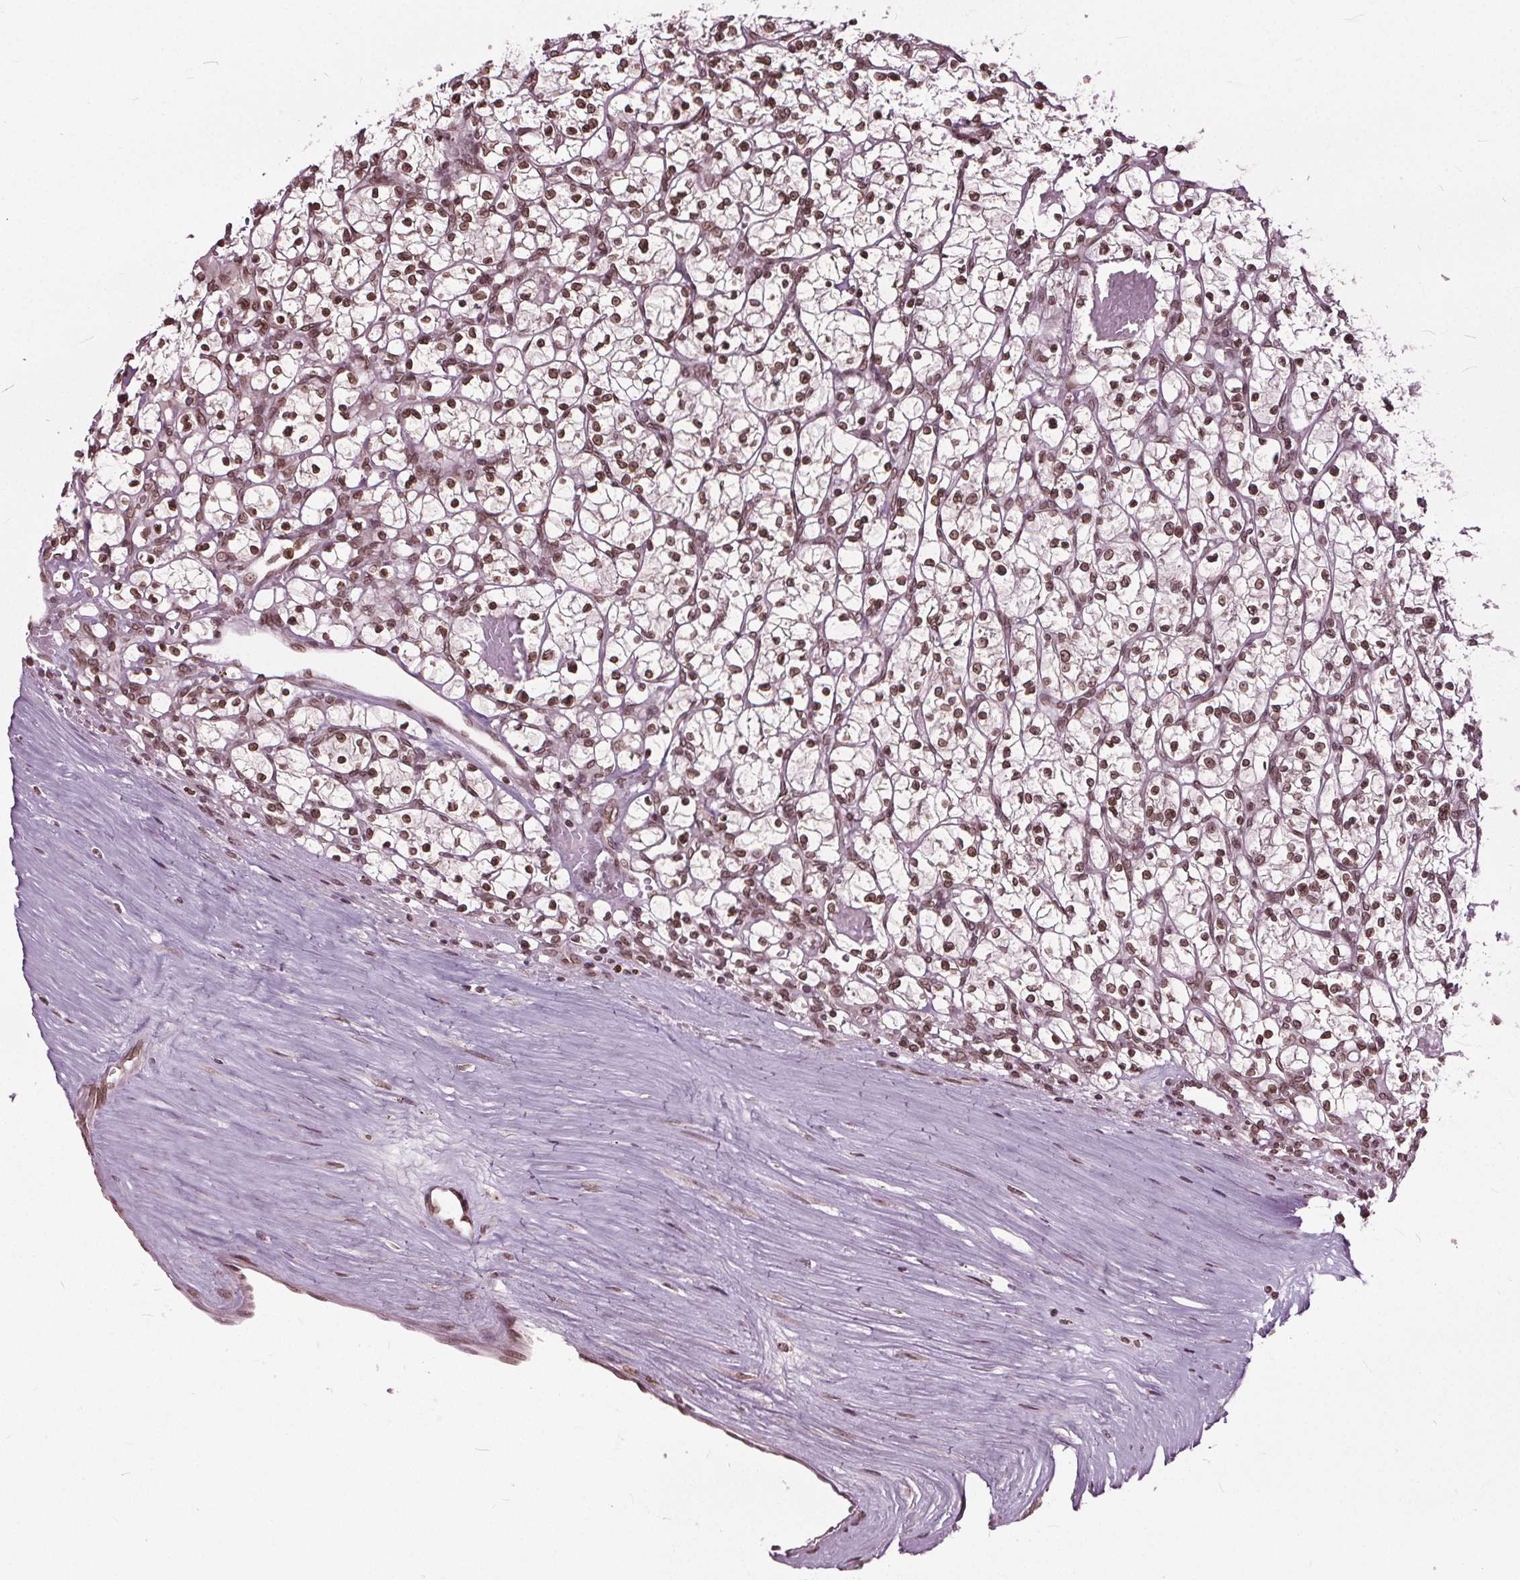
{"staining": {"intensity": "moderate", "quantity": ">75%", "location": "cytoplasmic/membranous,nuclear"}, "tissue": "renal cancer", "cell_type": "Tumor cells", "image_type": "cancer", "snomed": [{"axis": "morphology", "description": "Adenocarcinoma, NOS"}, {"axis": "topography", "description": "Kidney"}], "caption": "Adenocarcinoma (renal) stained with a protein marker displays moderate staining in tumor cells.", "gene": "TTC39C", "patient": {"sex": "female", "age": 64}}